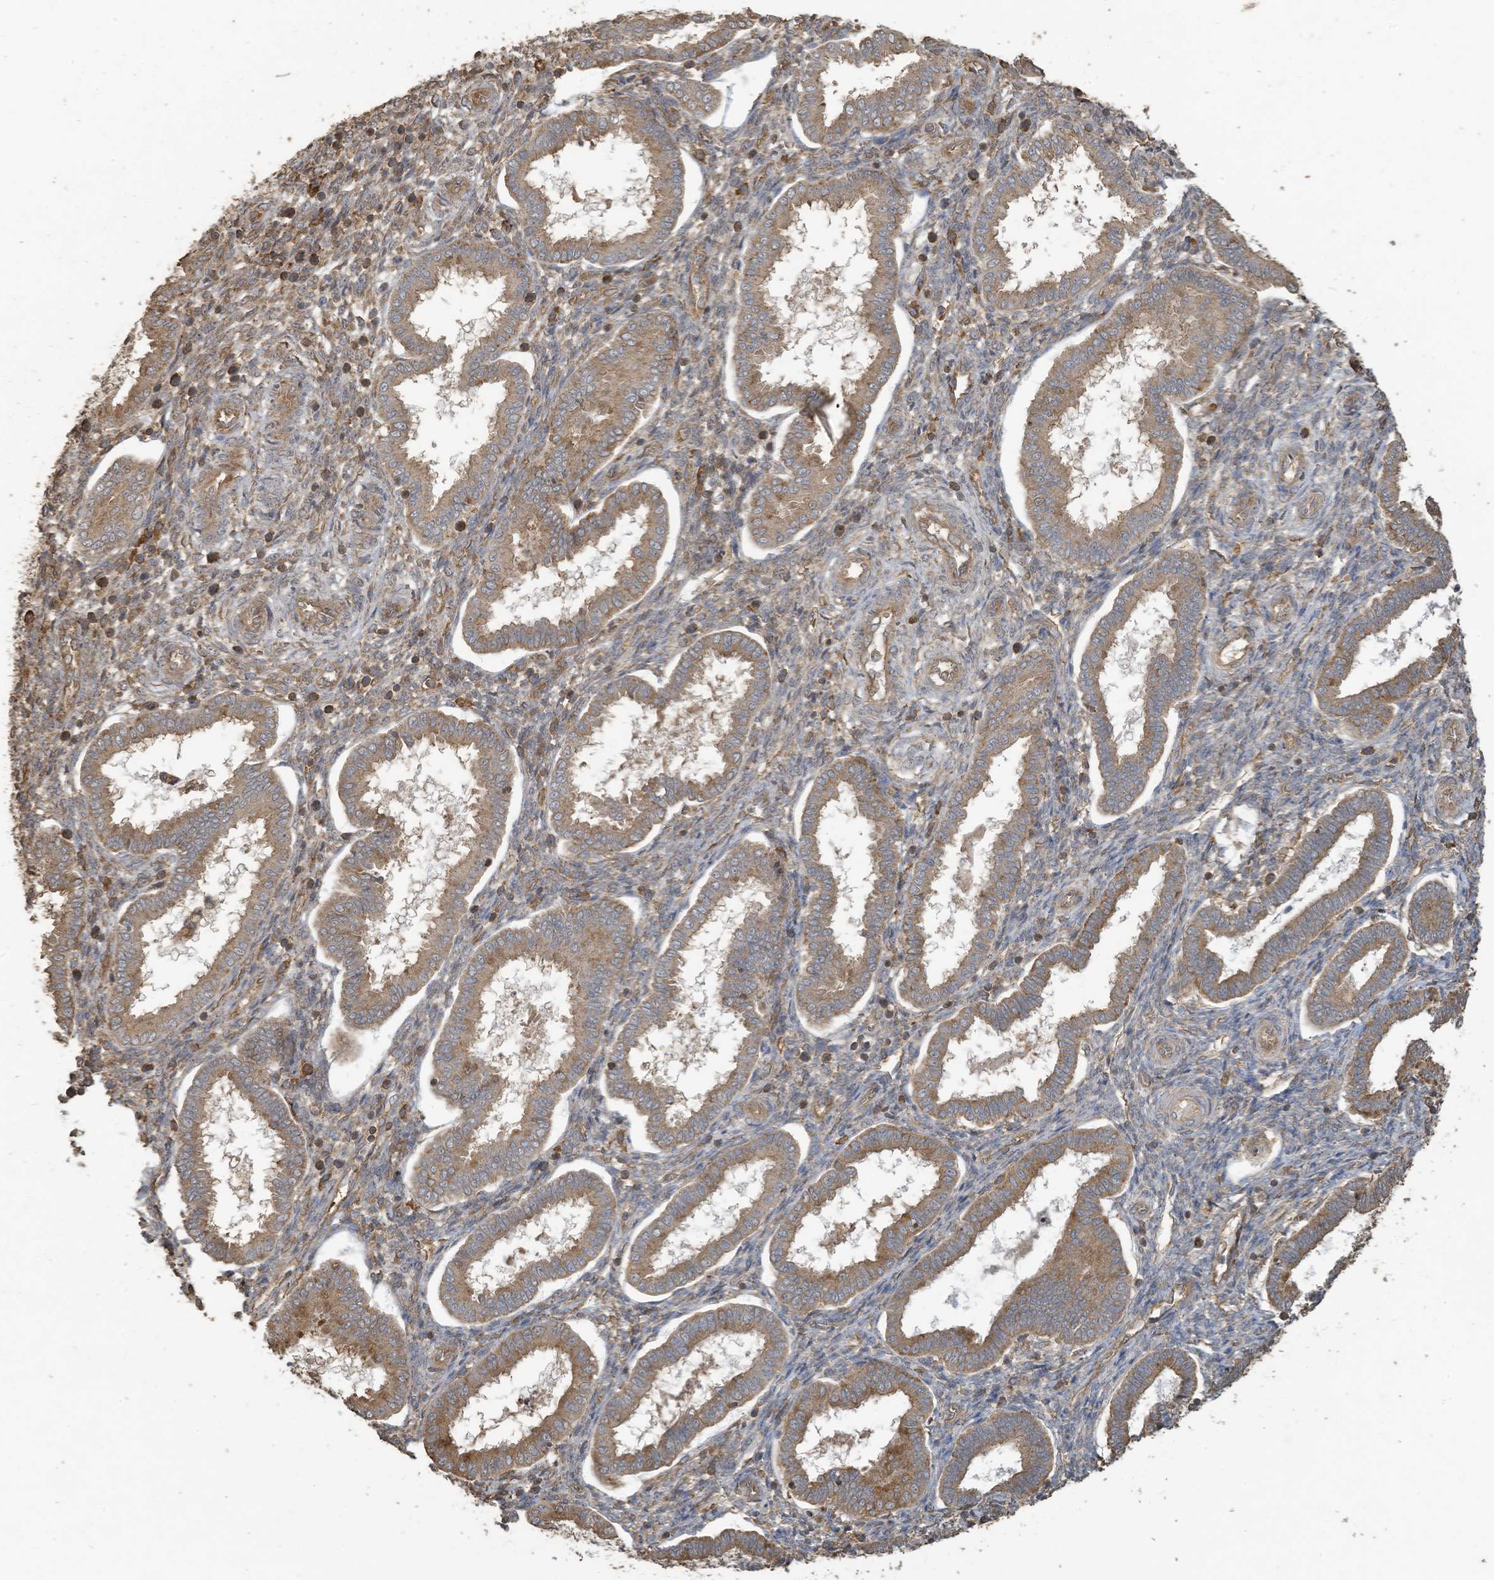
{"staining": {"intensity": "moderate", "quantity": "25%-75%", "location": "cytoplasmic/membranous"}, "tissue": "endometrium", "cell_type": "Cells in endometrial stroma", "image_type": "normal", "snomed": [{"axis": "morphology", "description": "Normal tissue, NOS"}, {"axis": "topography", "description": "Endometrium"}], "caption": "Immunohistochemistry of unremarkable endometrium exhibits medium levels of moderate cytoplasmic/membranous positivity in about 25%-75% of cells in endometrial stroma.", "gene": "COX10", "patient": {"sex": "female", "age": 24}}